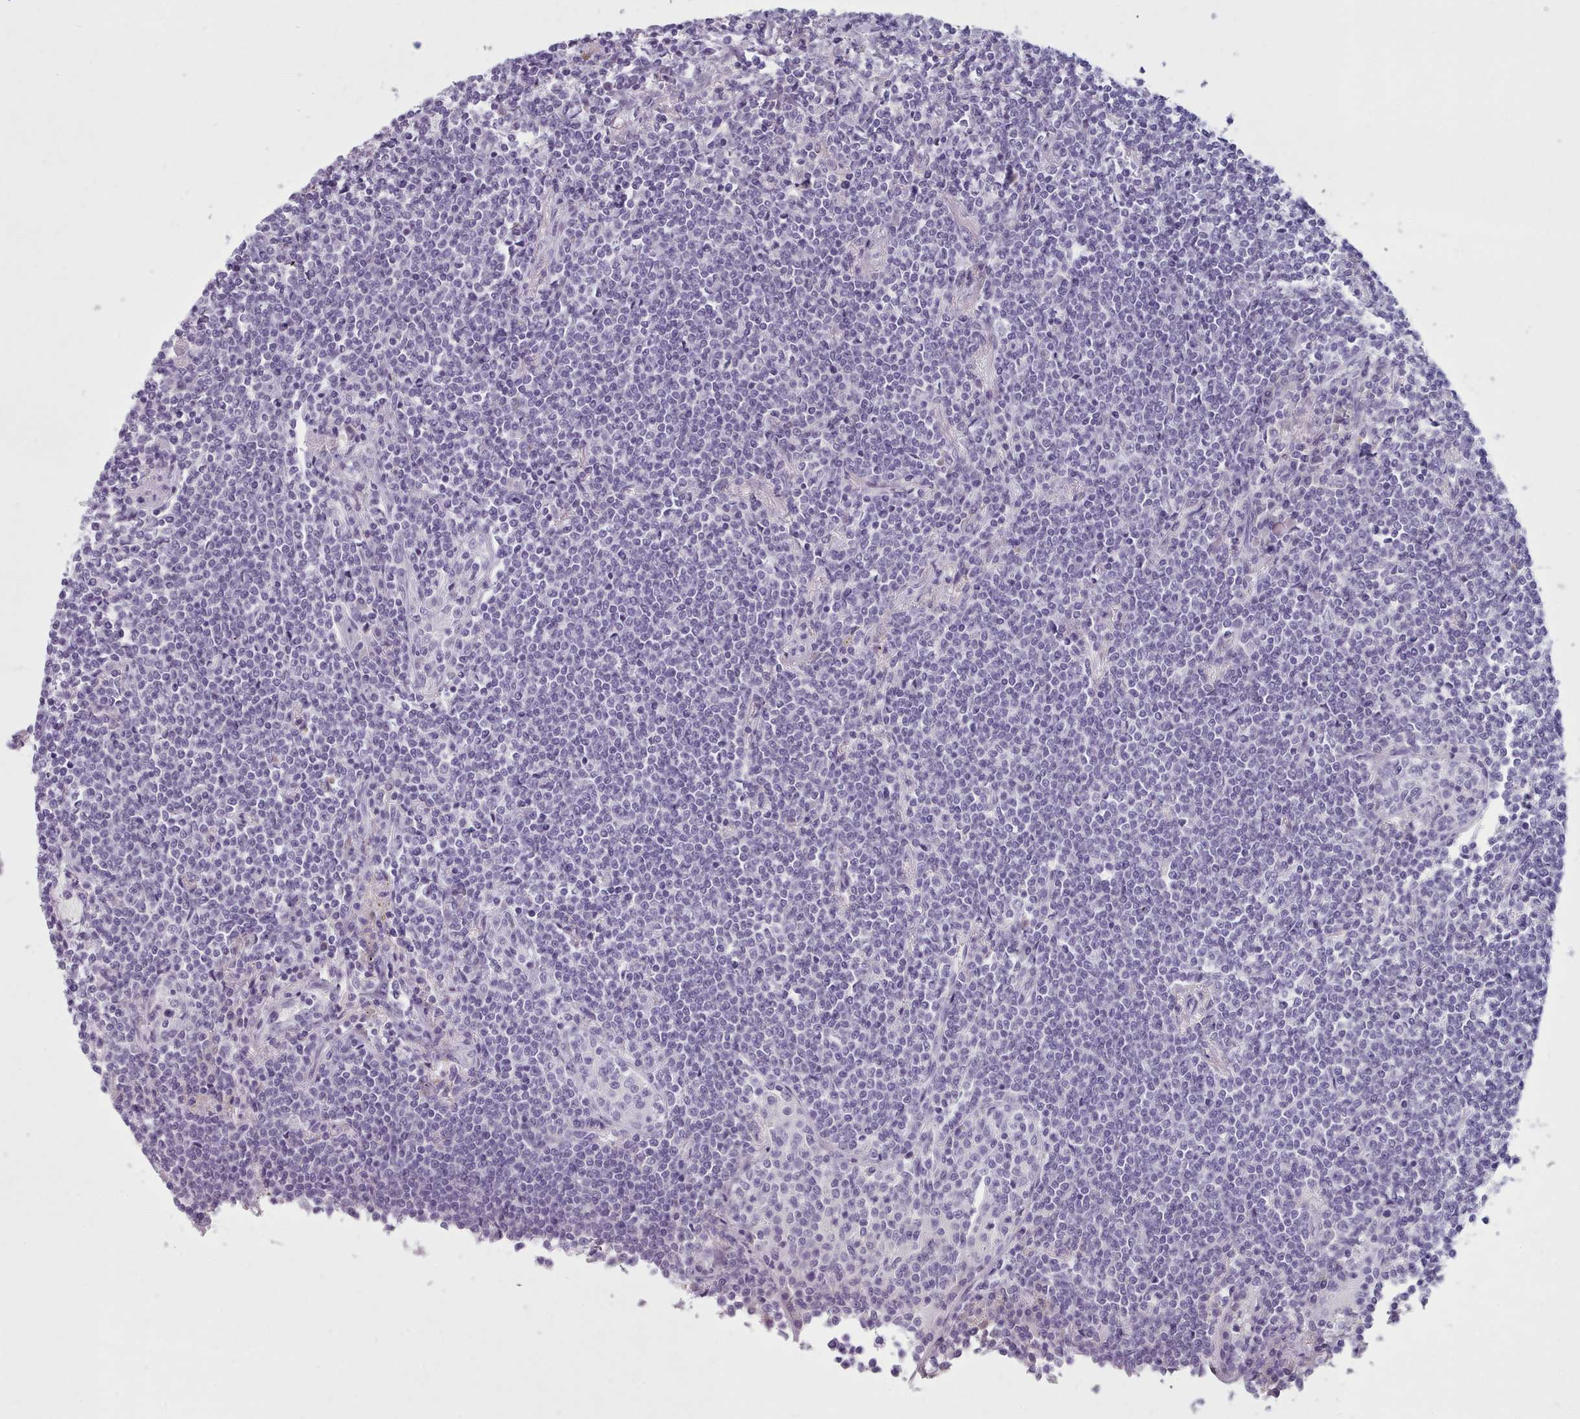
{"staining": {"intensity": "negative", "quantity": "none", "location": "none"}, "tissue": "lymphoma", "cell_type": "Tumor cells", "image_type": "cancer", "snomed": [{"axis": "morphology", "description": "Malignant lymphoma, non-Hodgkin's type, Low grade"}, {"axis": "topography", "description": "Lung"}], "caption": "DAB (3,3'-diaminobenzidine) immunohistochemical staining of human lymphoma demonstrates no significant positivity in tumor cells.", "gene": "ZNF43", "patient": {"sex": "female", "age": 71}}